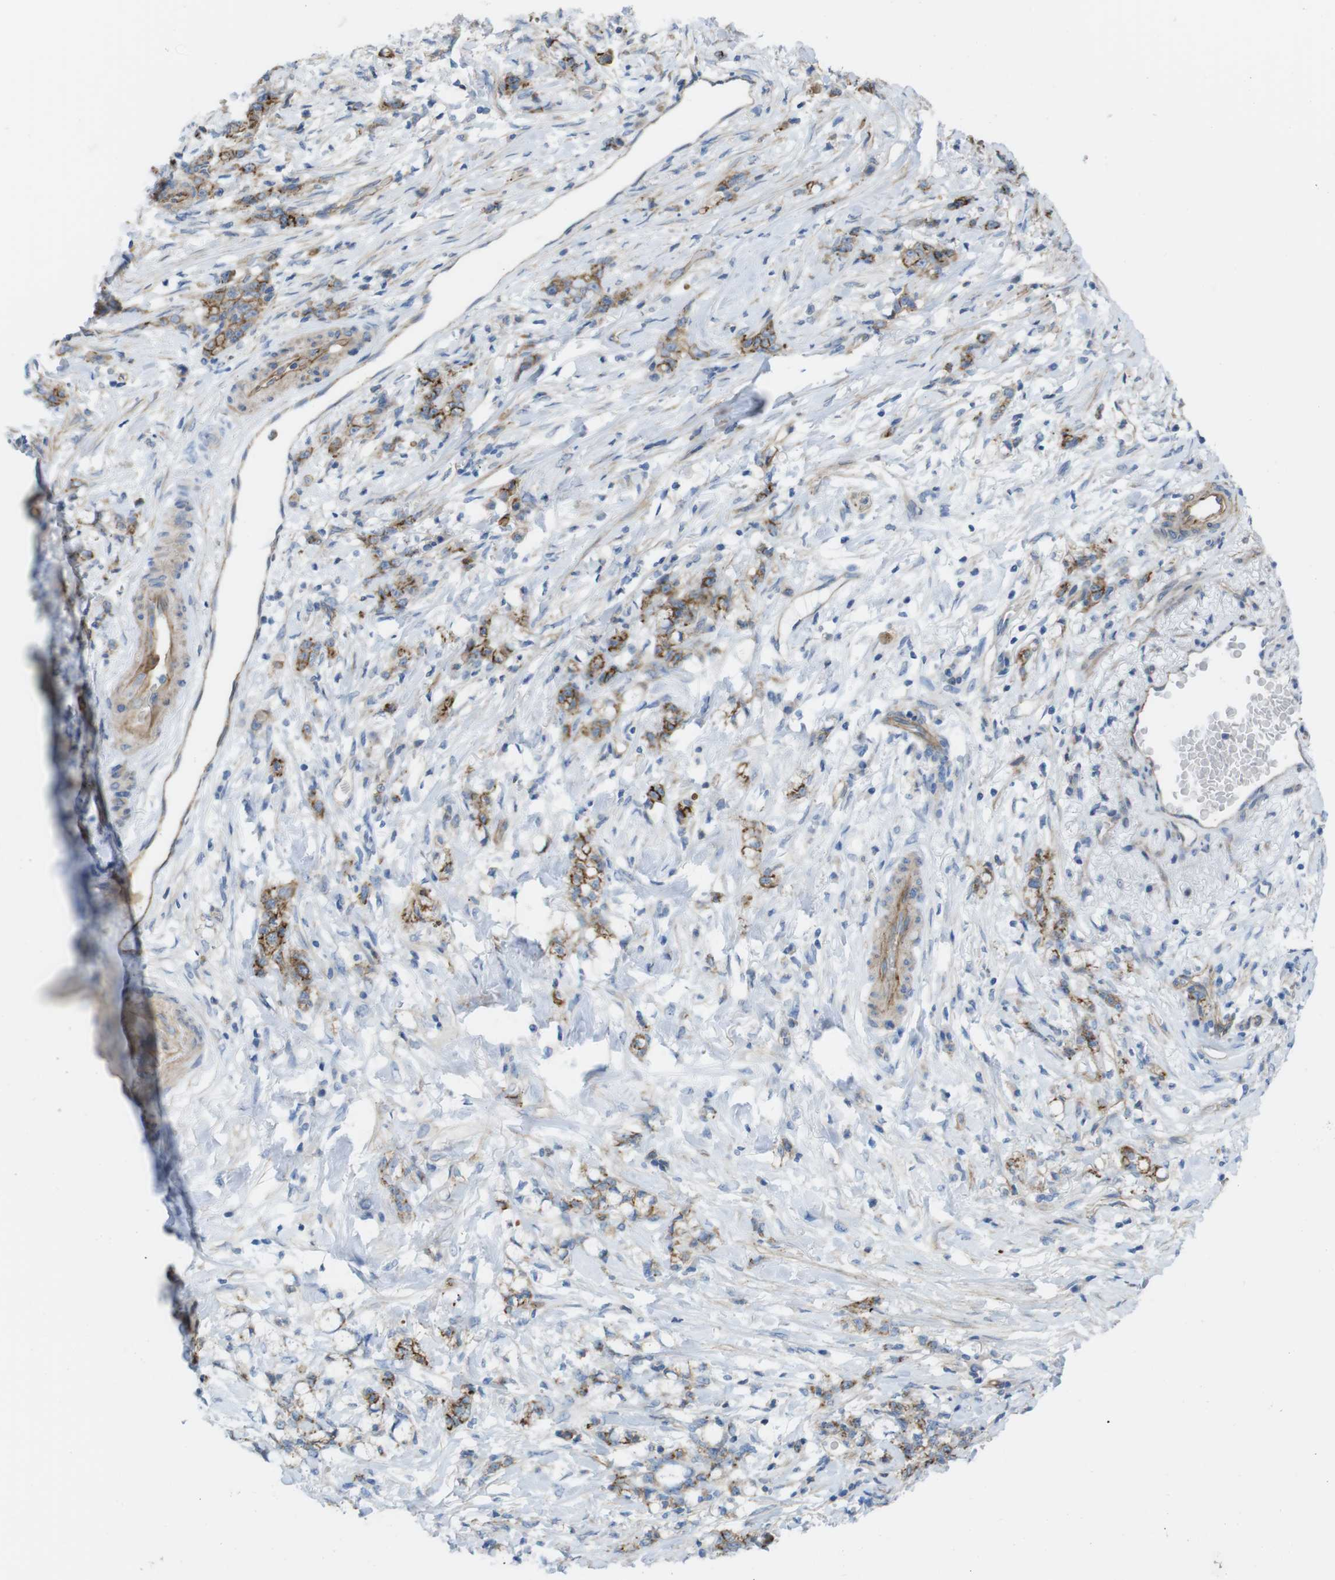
{"staining": {"intensity": "moderate", "quantity": ">75%", "location": "cytoplasmic/membranous"}, "tissue": "stomach cancer", "cell_type": "Tumor cells", "image_type": "cancer", "snomed": [{"axis": "morphology", "description": "Adenocarcinoma, NOS"}, {"axis": "topography", "description": "Stomach, lower"}], "caption": "Moderate cytoplasmic/membranous protein staining is seen in approximately >75% of tumor cells in stomach cancer.", "gene": "PREX2", "patient": {"sex": "male", "age": 88}}